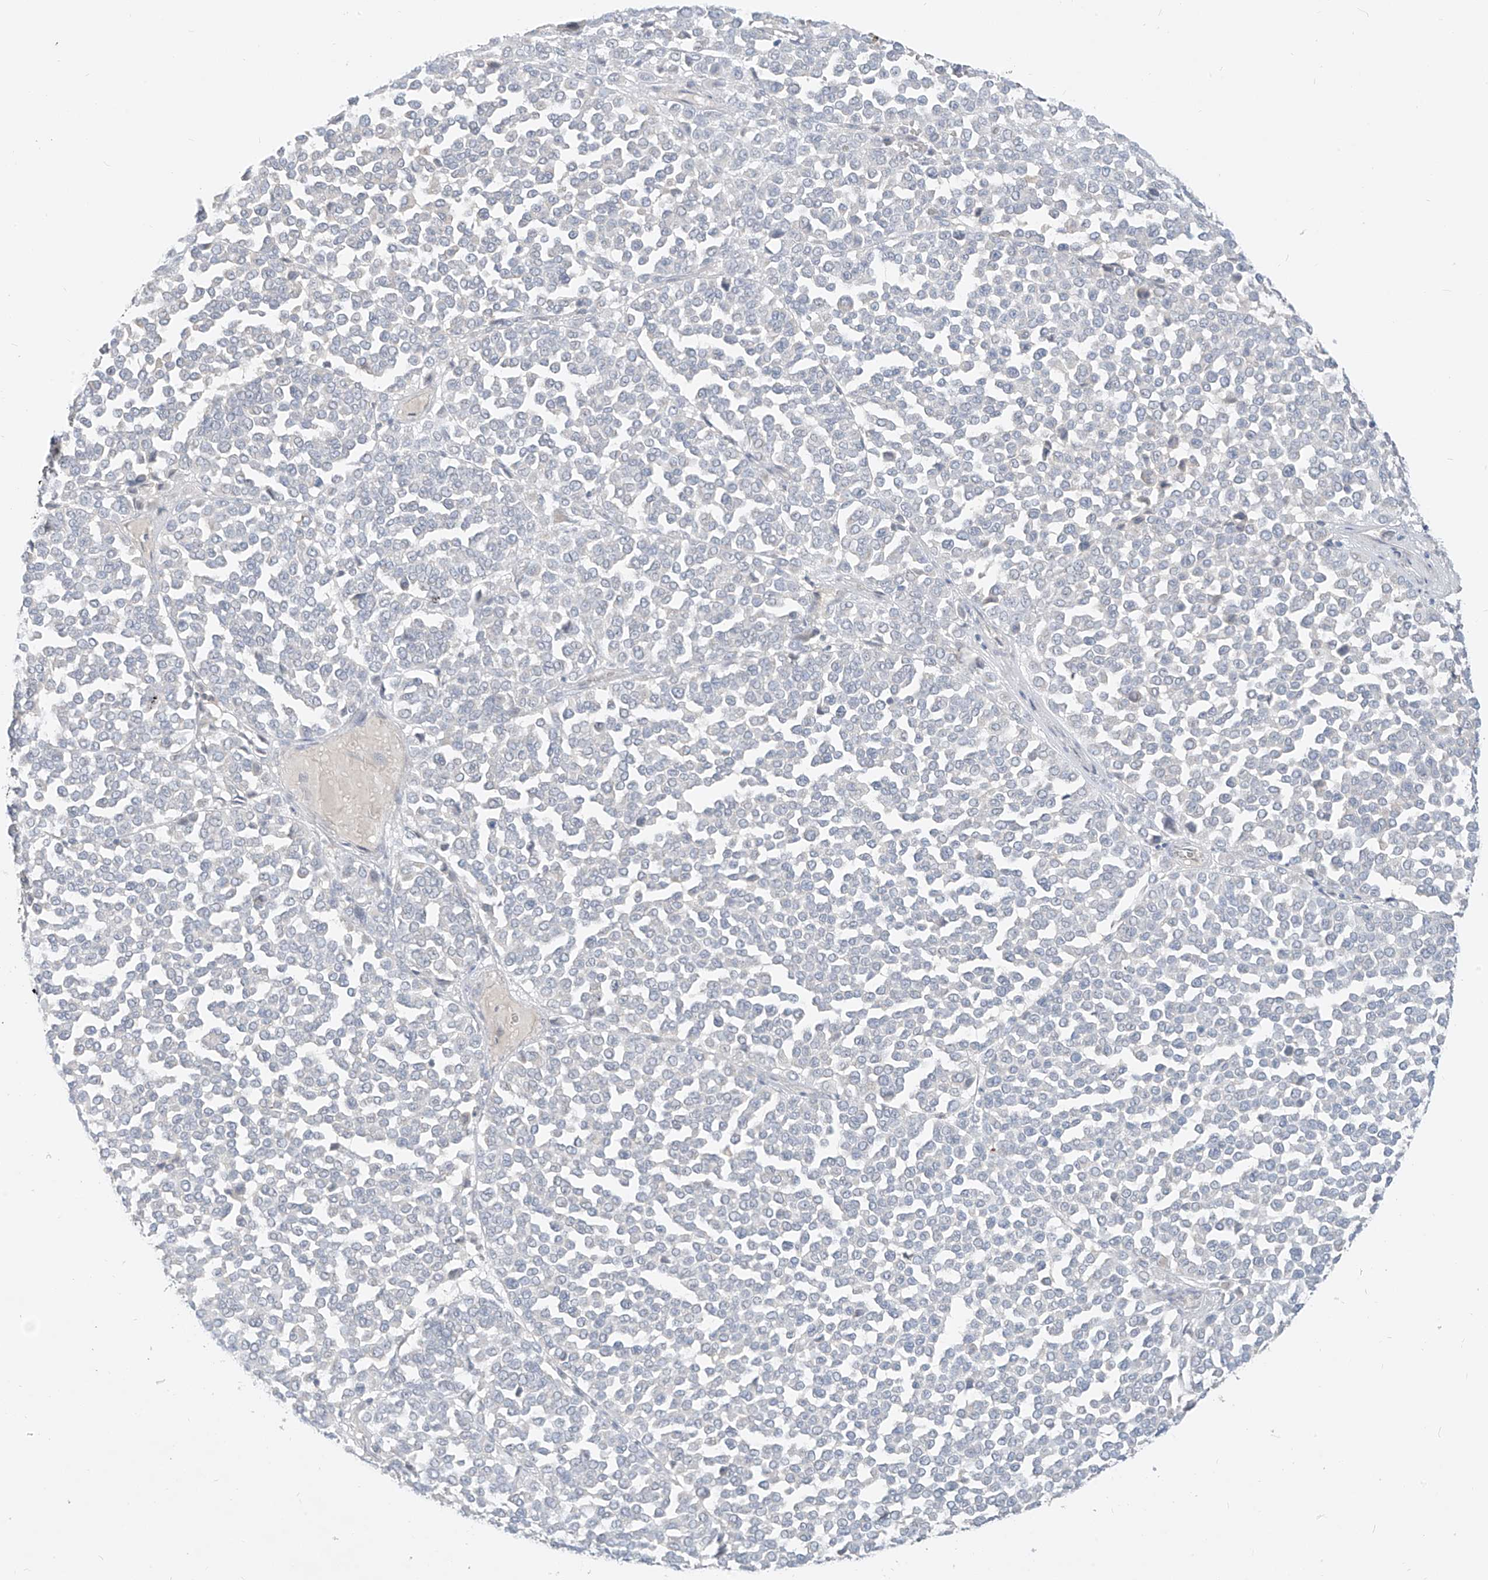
{"staining": {"intensity": "negative", "quantity": "none", "location": "none"}, "tissue": "melanoma", "cell_type": "Tumor cells", "image_type": "cancer", "snomed": [{"axis": "morphology", "description": "Malignant melanoma, Metastatic site"}, {"axis": "topography", "description": "Pancreas"}], "caption": "IHC histopathology image of malignant melanoma (metastatic site) stained for a protein (brown), which reveals no staining in tumor cells. (Immunohistochemistry, brightfield microscopy, high magnification).", "gene": "C2orf42", "patient": {"sex": "female", "age": 30}}